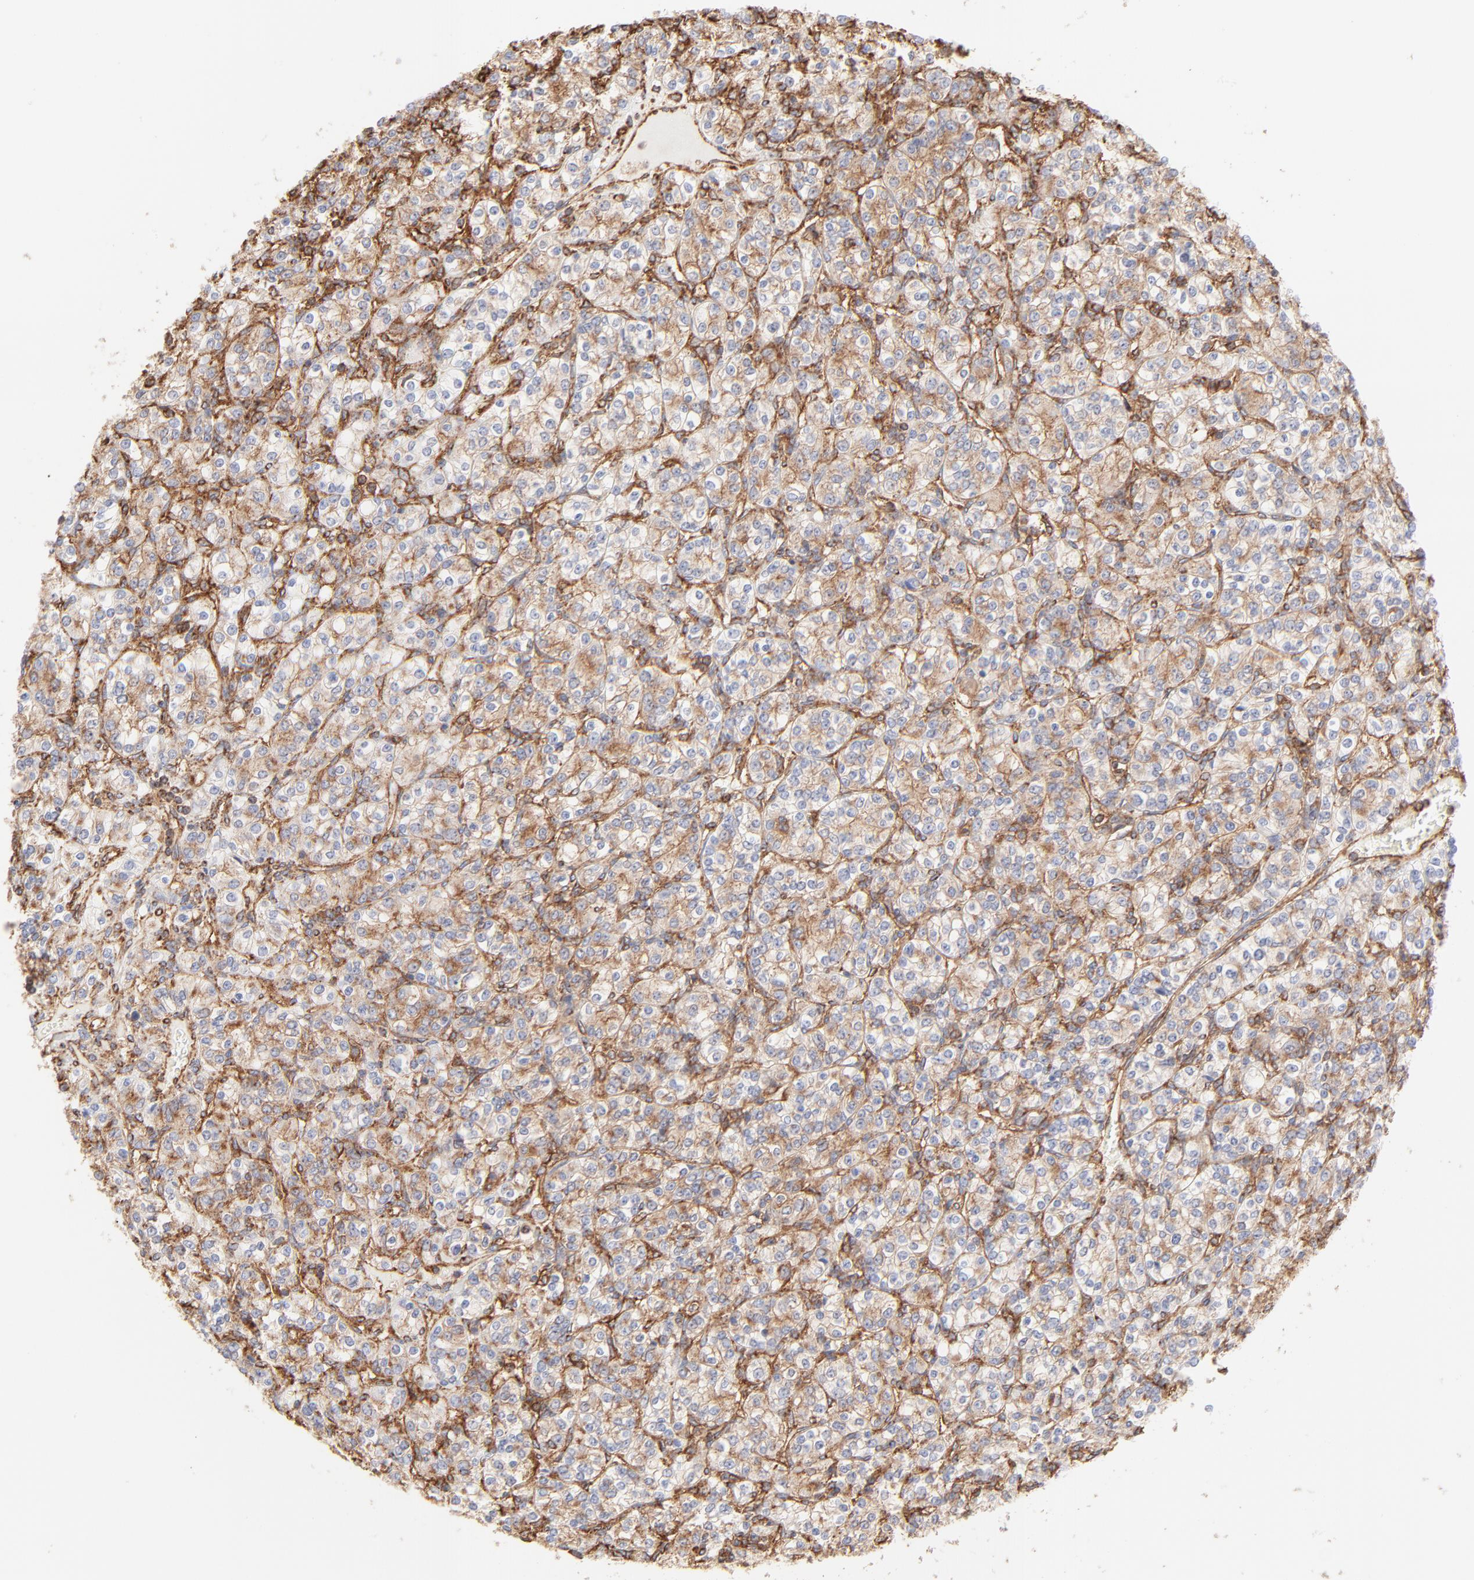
{"staining": {"intensity": "moderate", "quantity": ">75%", "location": "cytoplasmic/membranous"}, "tissue": "renal cancer", "cell_type": "Tumor cells", "image_type": "cancer", "snomed": [{"axis": "morphology", "description": "Adenocarcinoma, NOS"}, {"axis": "topography", "description": "Kidney"}], "caption": "DAB immunohistochemical staining of human adenocarcinoma (renal) exhibits moderate cytoplasmic/membranous protein expression in about >75% of tumor cells. The protein of interest is shown in brown color, while the nuclei are stained blue.", "gene": "CLTB", "patient": {"sex": "male", "age": 77}}